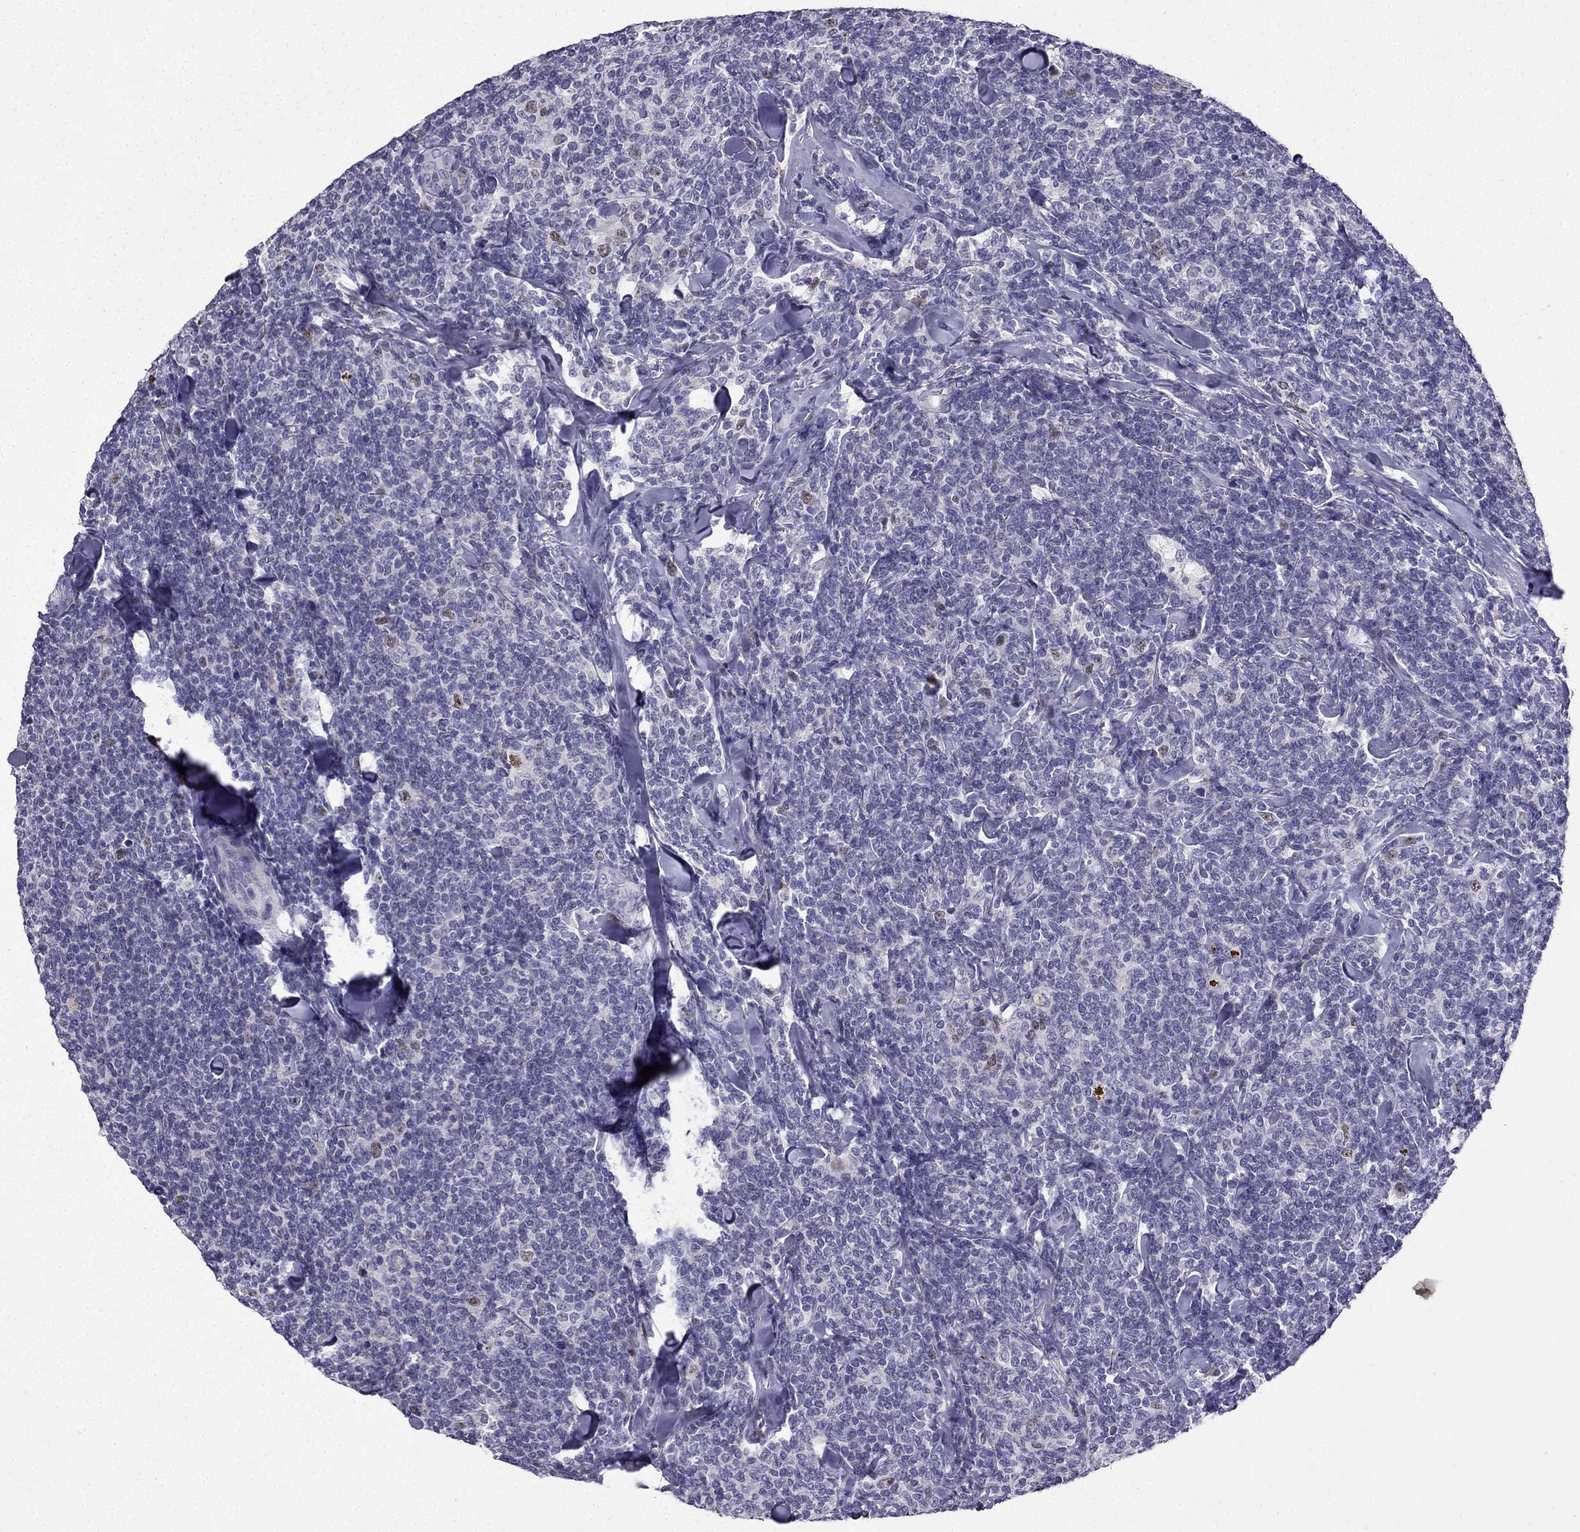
{"staining": {"intensity": "negative", "quantity": "none", "location": "none"}, "tissue": "lymphoma", "cell_type": "Tumor cells", "image_type": "cancer", "snomed": [{"axis": "morphology", "description": "Malignant lymphoma, non-Hodgkin's type, Low grade"}, {"axis": "topography", "description": "Lymph node"}], "caption": "The immunohistochemistry photomicrograph has no significant expression in tumor cells of low-grade malignant lymphoma, non-Hodgkin's type tissue.", "gene": "UHRF1", "patient": {"sex": "female", "age": 56}}